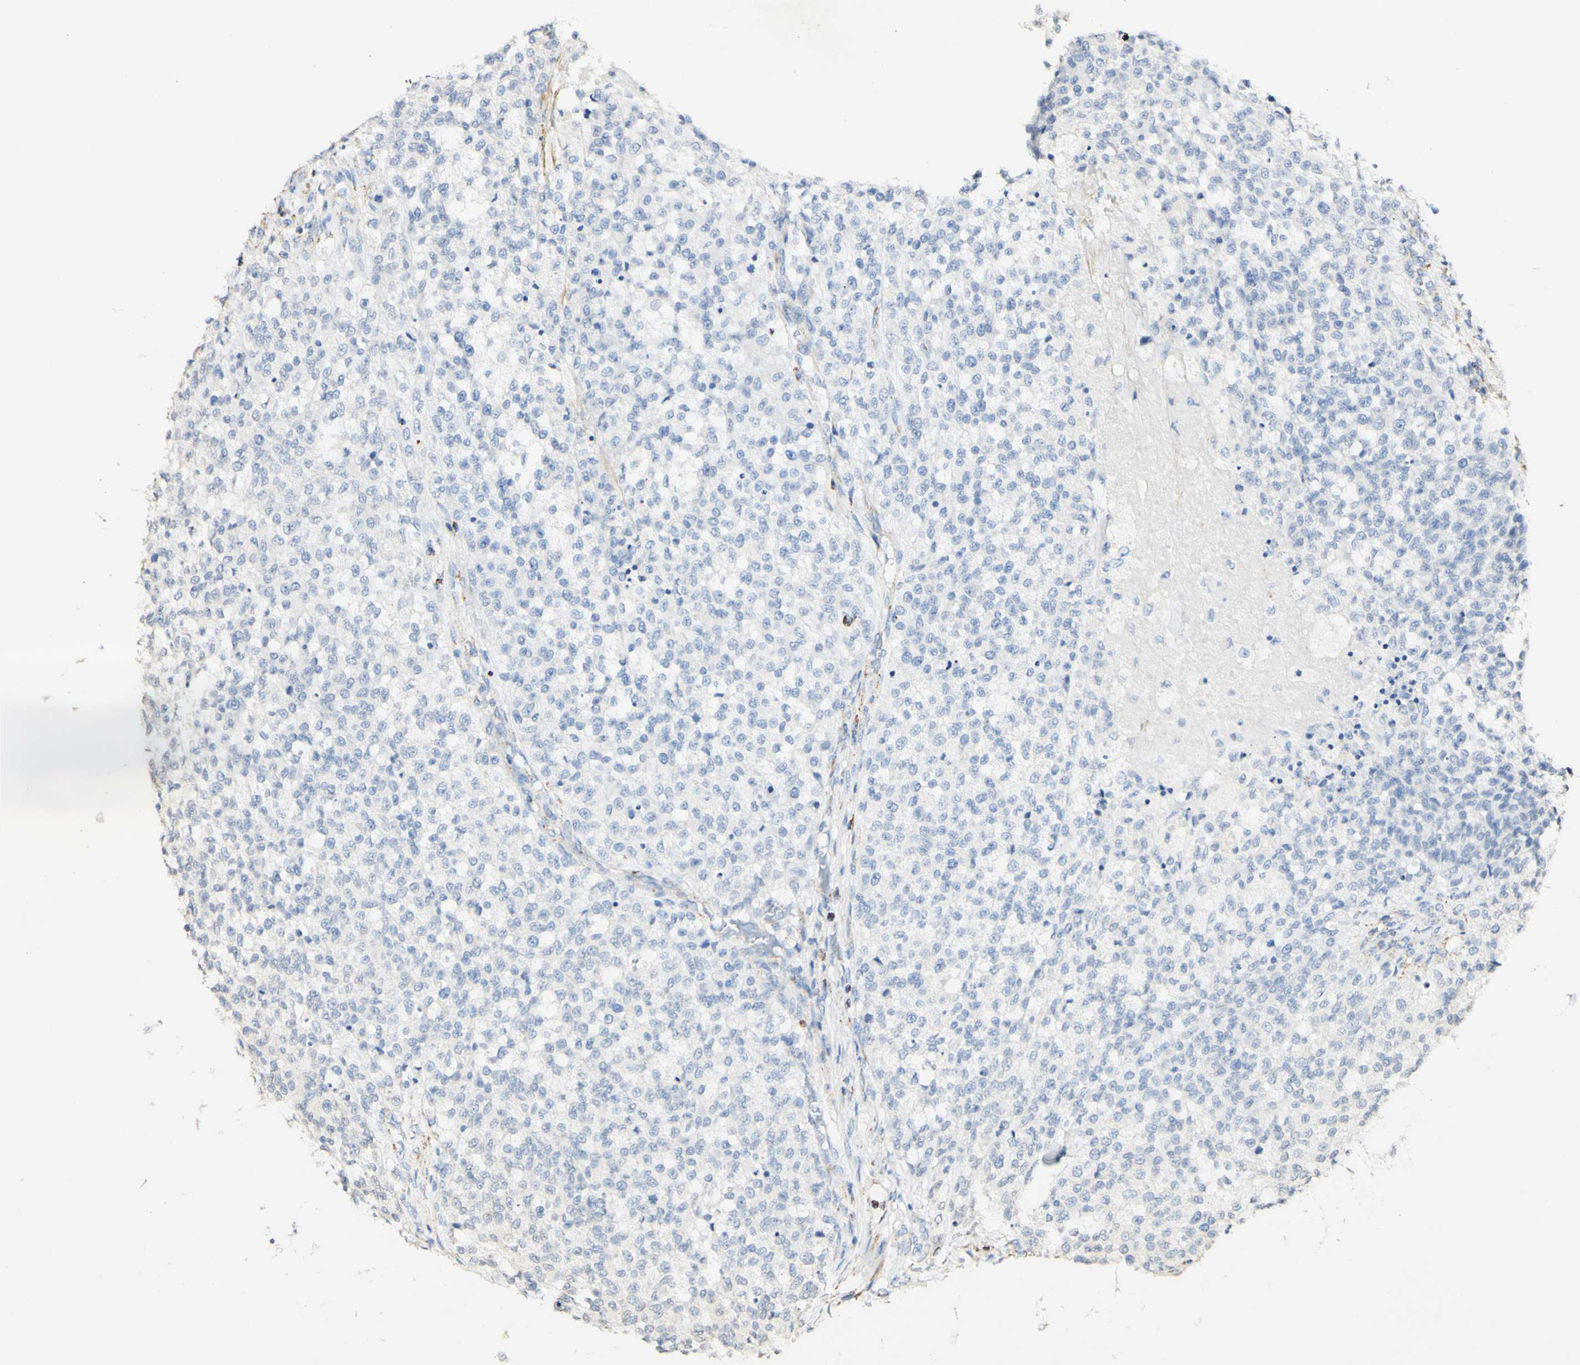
{"staining": {"intensity": "negative", "quantity": "none", "location": "none"}, "tissue": "testis cancer", "cell_type": "Tumor cells", "image_type": "cancer", "snomed": [{"axis": "morphology", "description": "Seminoma, NOS"}, {"axis": "topography", "description": "Testis"}], "caption": "A high-resolution micrograph shows immunohistochemistry staining of testis cancer, which reveals no significant expression in tumor cells.", "gene": "OXCT1", "patient": {"sex": "male", "age": 59}}